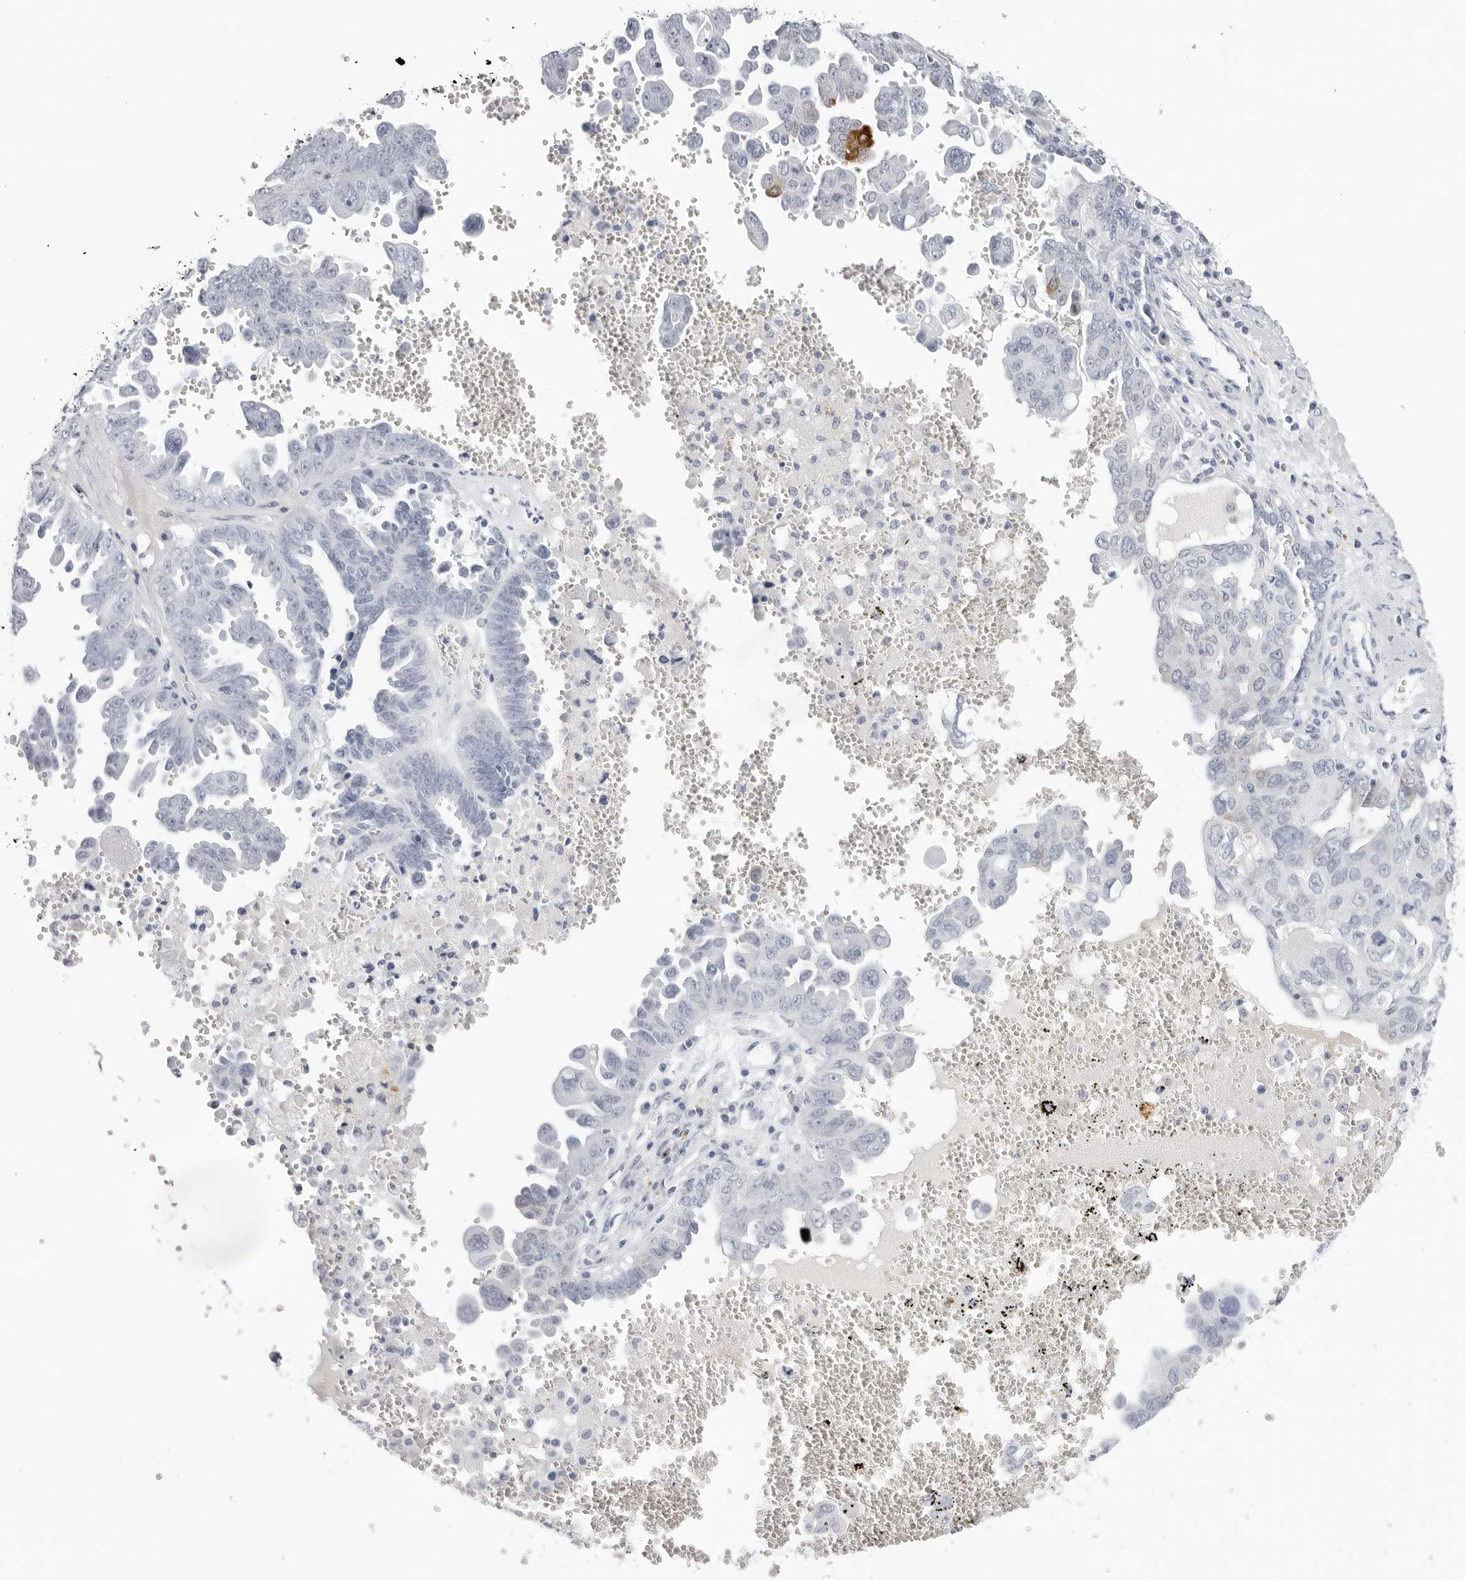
{"staining": {"intensity": "negative", "quantity": "none", "location": "none"}, "tissue": "ovarian cancer", "cell_type": "Tumor cells", "image_type": "cancer", "snomed": [{"axis": "morphology", "description": "Carcinoma, endometroid"}, {"axis": "topography", "description": "Ovary"}], "caption": "Immunohistochemistry image of human ovarian cancer stained for a protein (brown), which exhibits no positivity in tumor cells.", "gene": "CST5", "patient": {"sex": "female", "age": 62}}